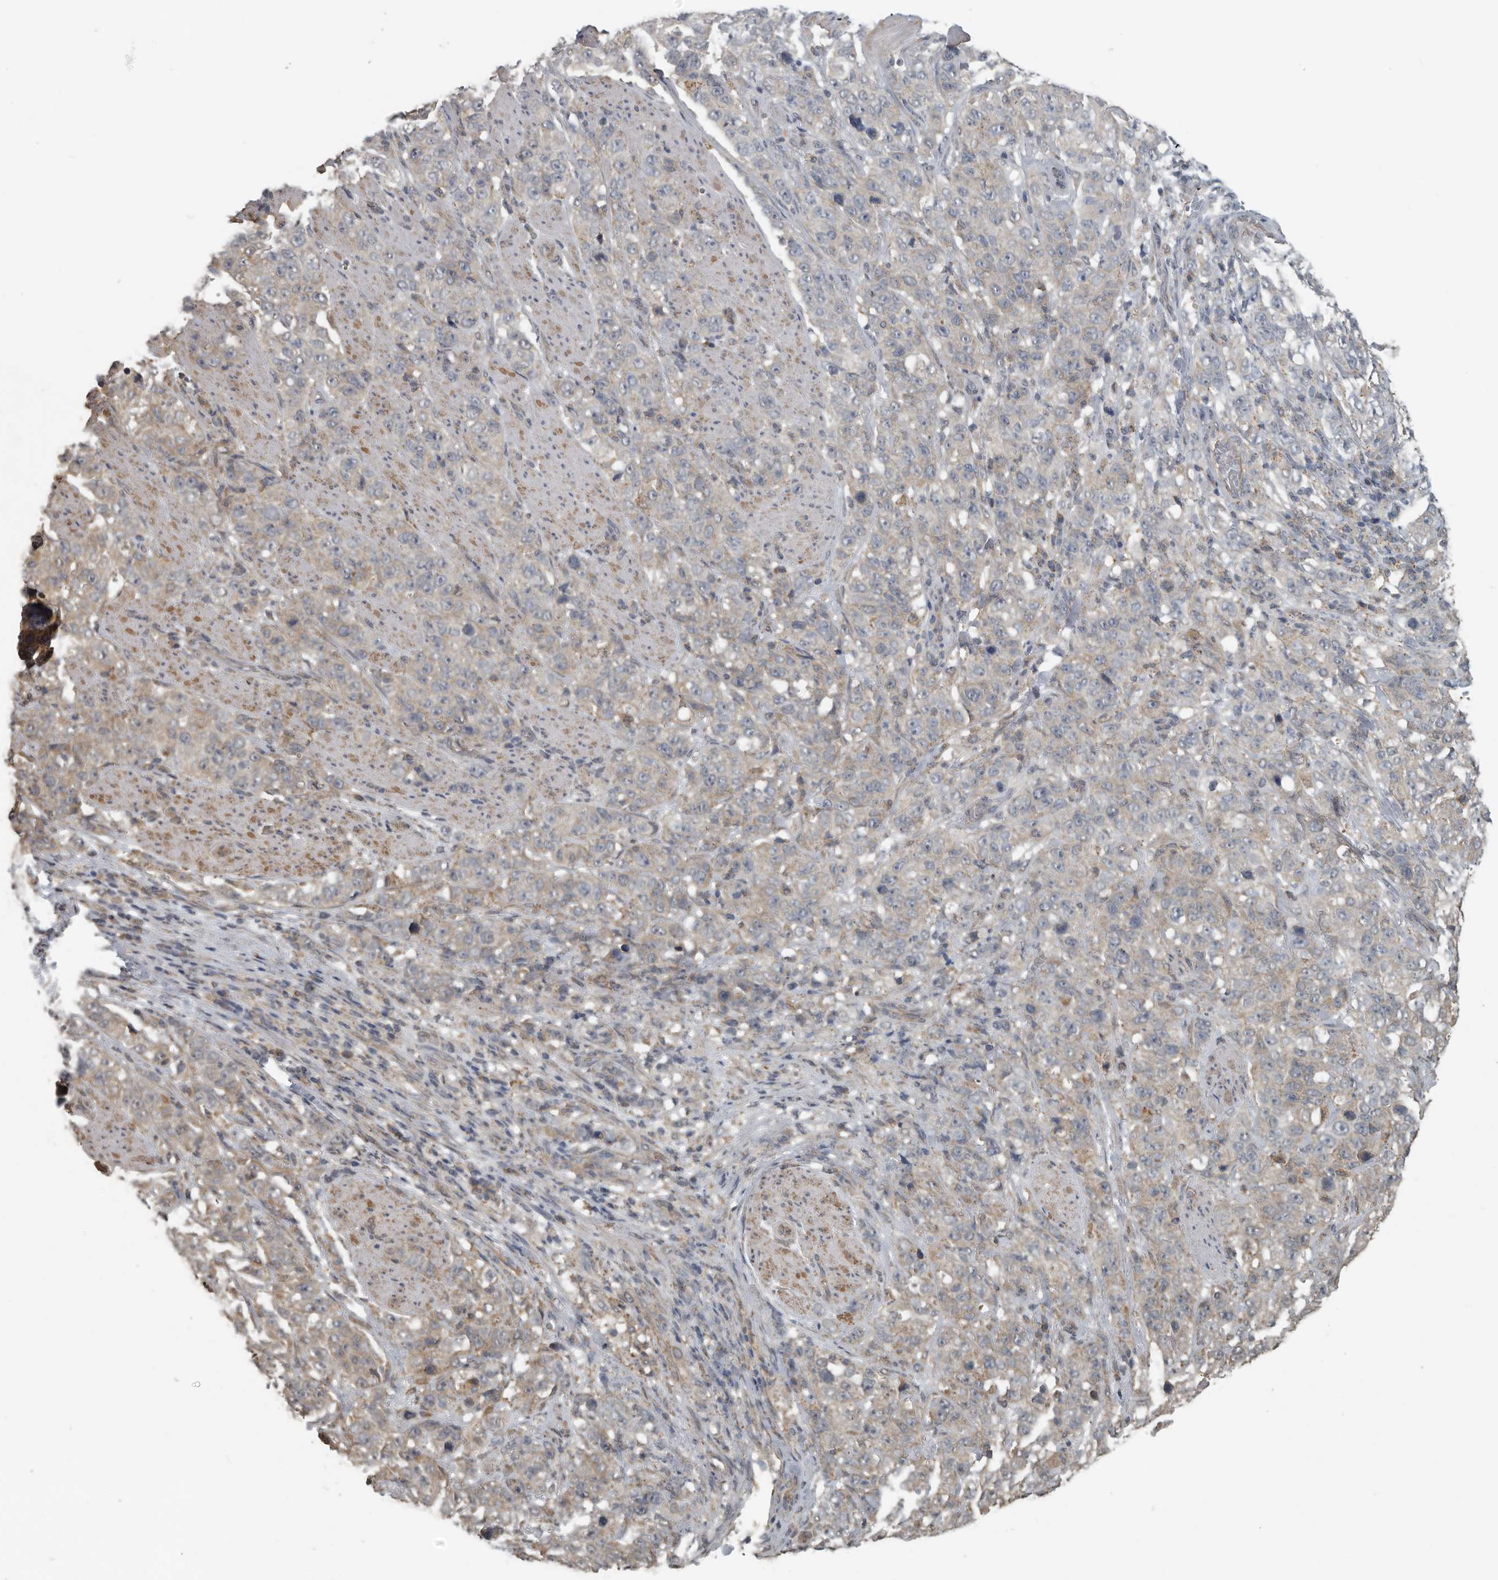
{"staining": {"intensity": "weak", "quantity": "25%-75%", "location": "cytoplasmic/membranous"}, "tissue": "stomach cancer", "cell_type": "Tumor cells", "image_type": "cancer", "snomed": [{"axis": "morphology", "description": "Adenocarcinoma, NOS"}, {"axis": "topography", "description": "Stomach"}], "caption": "Immunohistochemistry (IHC) of stomach cancer (adenocarcinoma) shows low levels of weak cytoplasmic/membranous expression in approximately 25%-75% of tumor cells. (DAB IHC with brightfield microscopy, high magnification).", "gene": "AFAP1", "patient": {"sex": "male", "age": 48}}